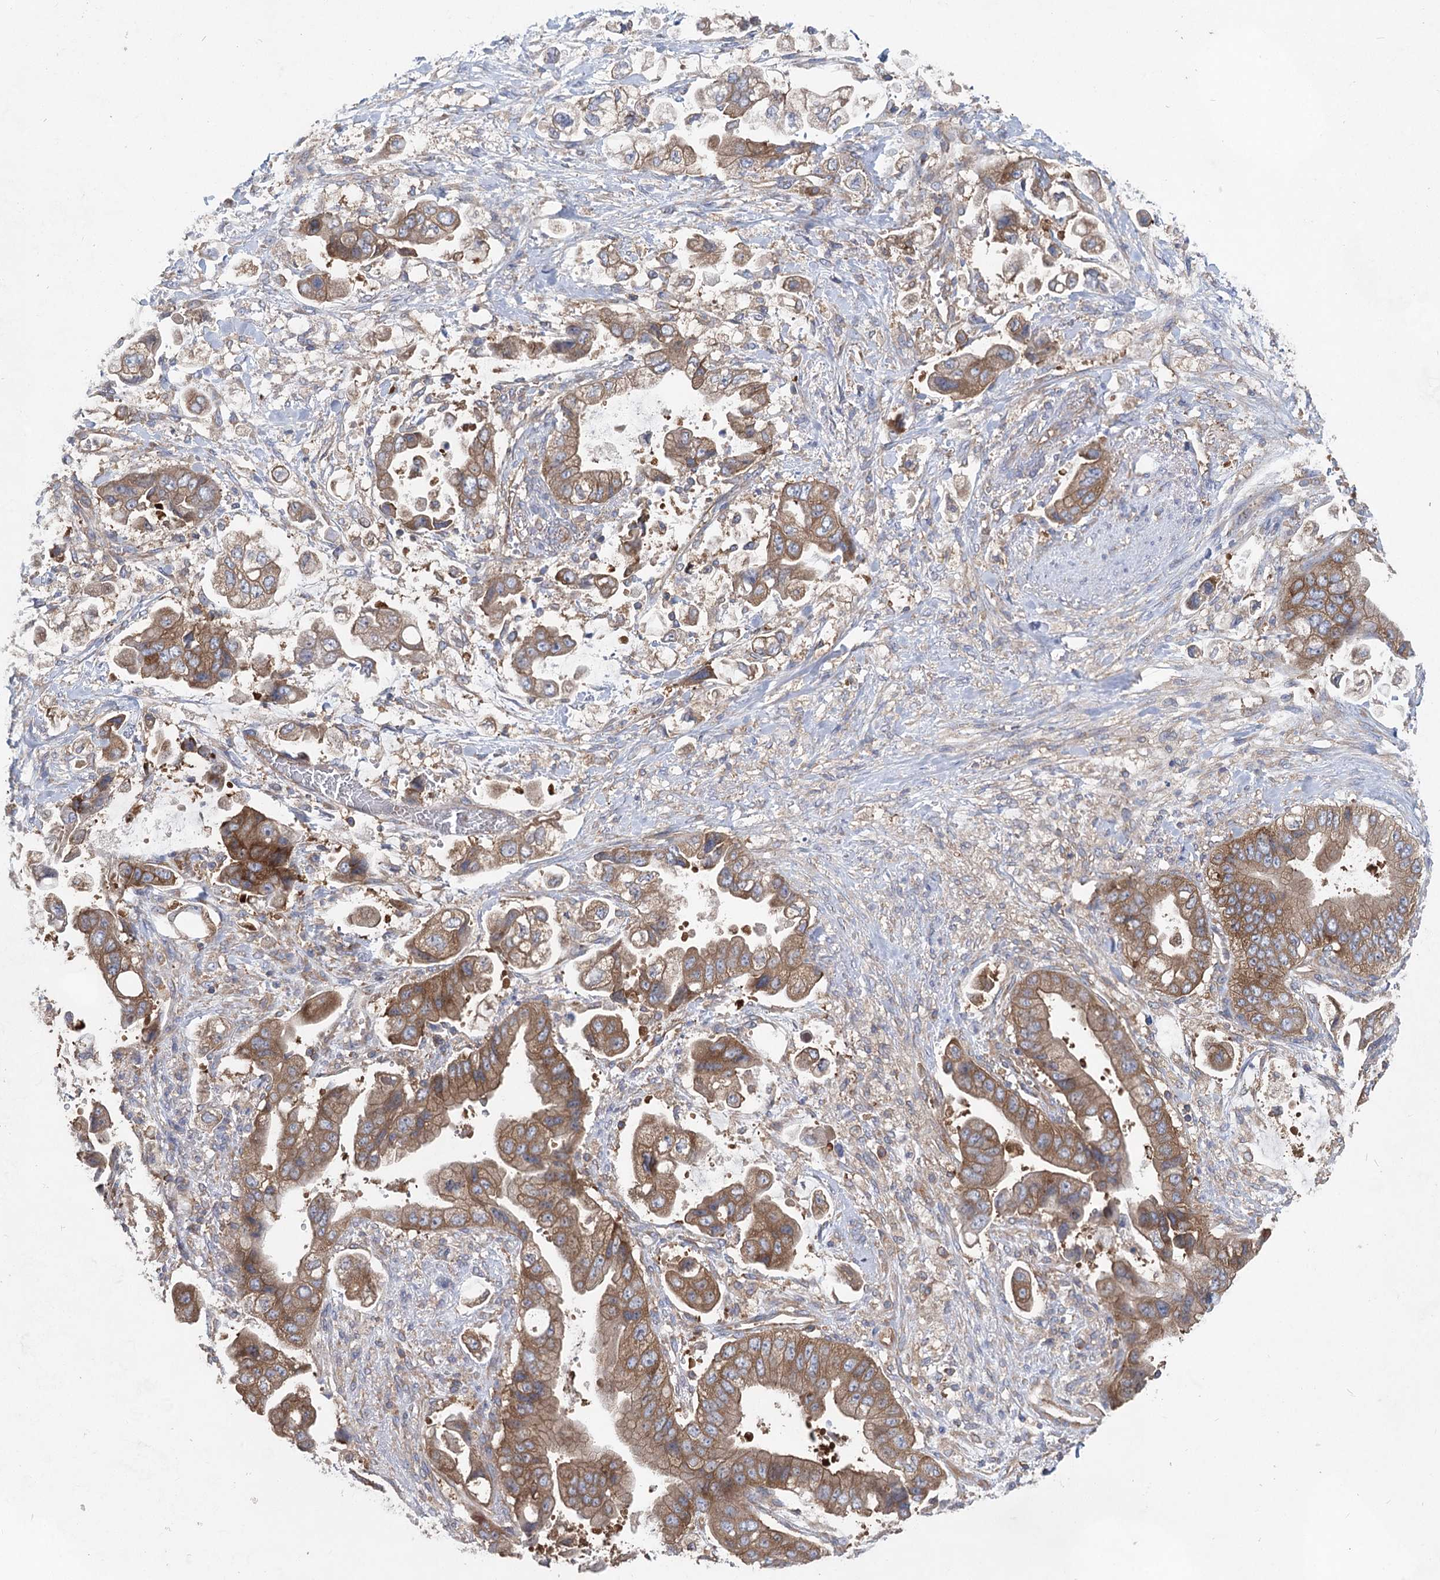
{"staining": {"intensity": "moderate", "quantity": ">75%", "location": "cytoplasmic/membranous"}, "tissue": "stomach cancer", "cell_type": "Tumor cells", "image_type": "cancer", "snomed": [{"axis": "morphology", "description": "Adenocarcinoma, NOS"}, {"axis": "topography", "description": "Stomach"}], "caption": "Human adenocarcinoma (stomach) stained with a brown dye displays moderate cytoplasmic/membranous positive expression in approximately >75% of tumor cells.", "gene": "EIF3A", "patient": {"sex": "male", "age": 62}}